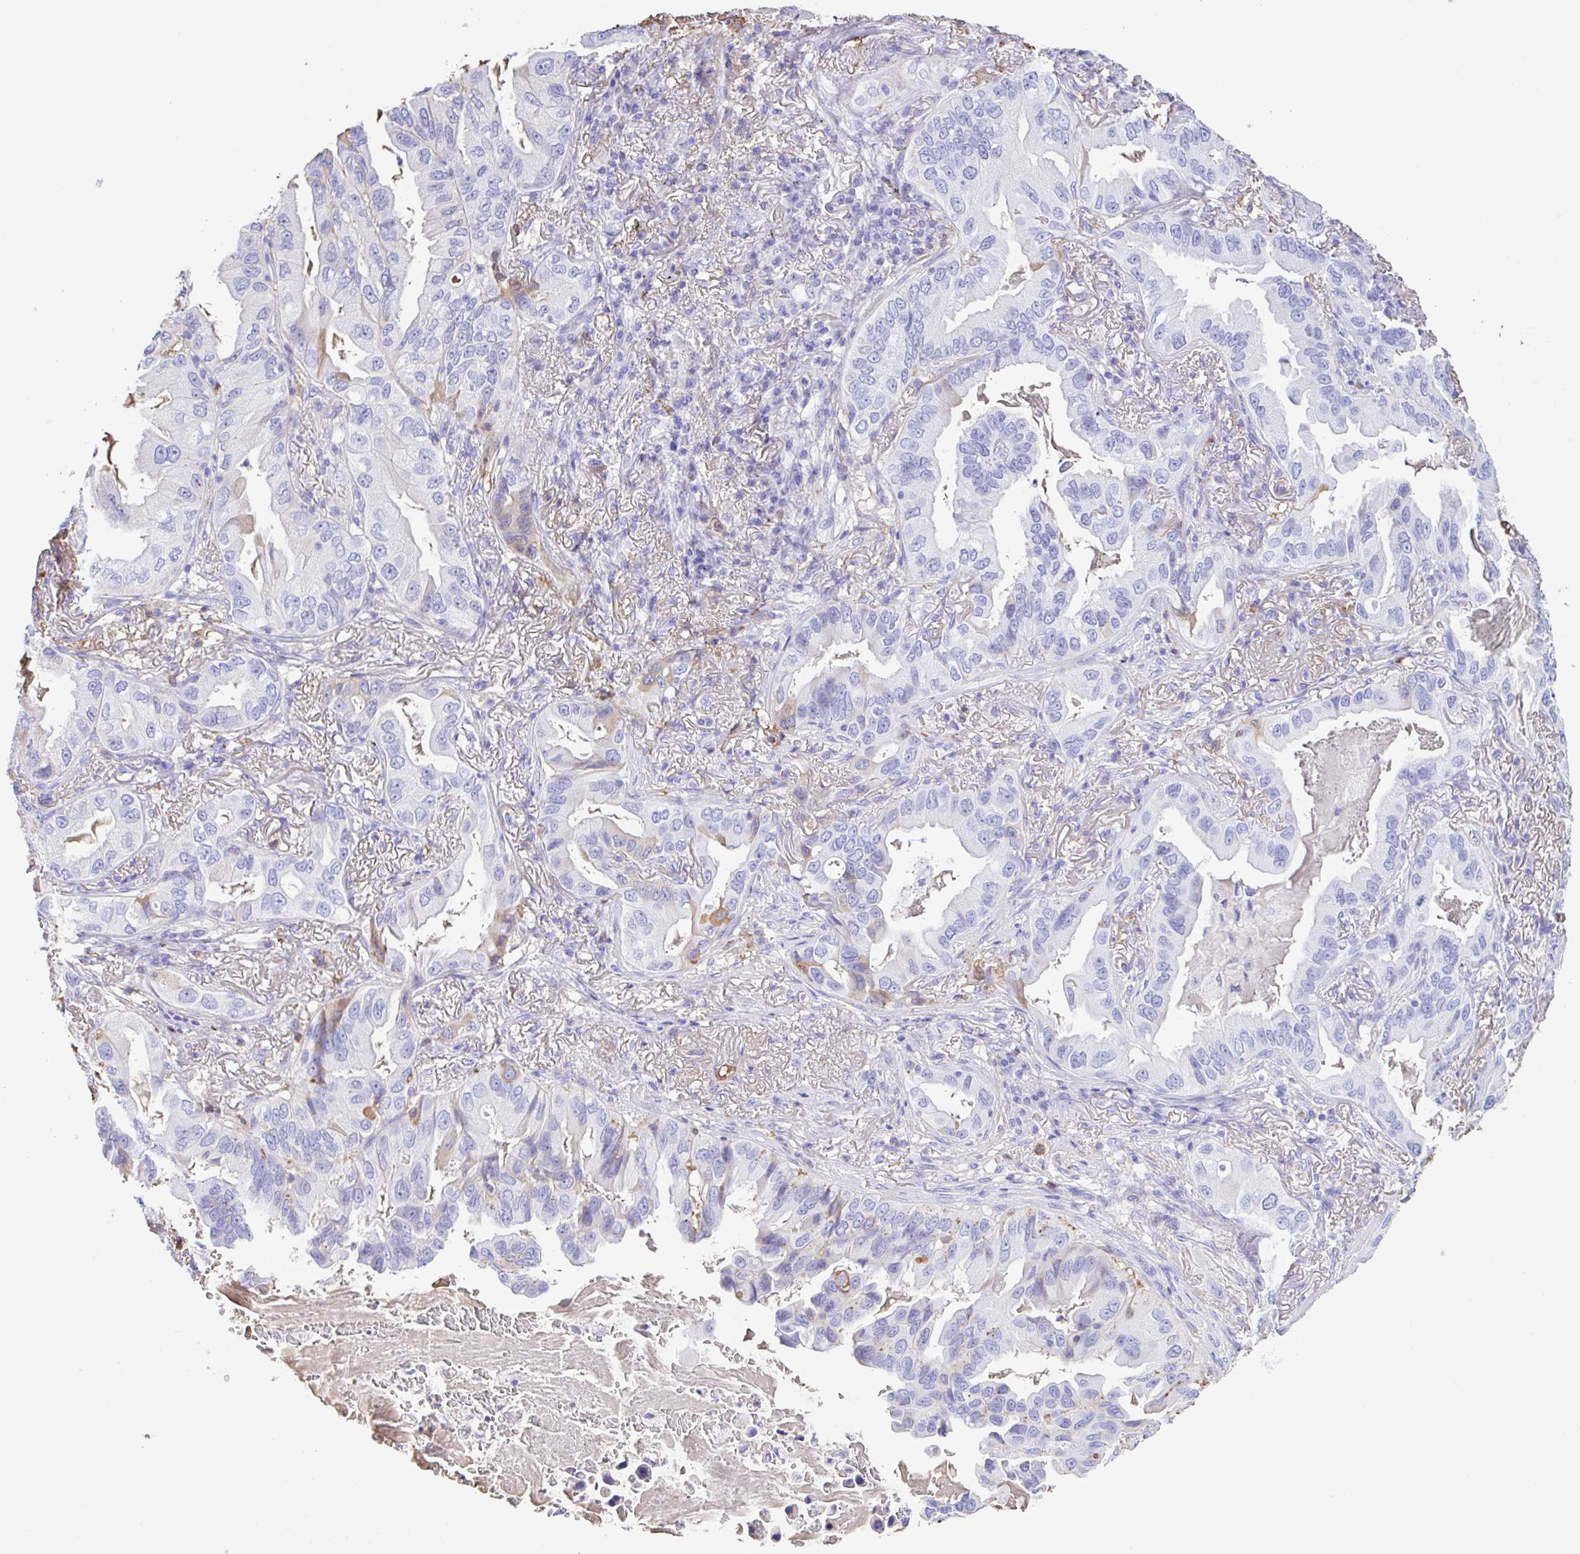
{"staining": {"intensity": "negative", "quantity": "none", "location": "none"}, "tissue": "lung cancer", "cell_type": "Tumor cells", "image_type": "cancer", "snomed": [{"axis": "morphology", "description": "Adenocarcinoma, NOS"}, {"axis": "topography", "description": "Lung"}], "caption": "This is an immunohistochemistry (IHC) photomicrograph of human adenocarcinoma (lung). There is no staining in tumor cells.", "gene": "HOXC12", "patient": {"sex": "female", "age": 69}}